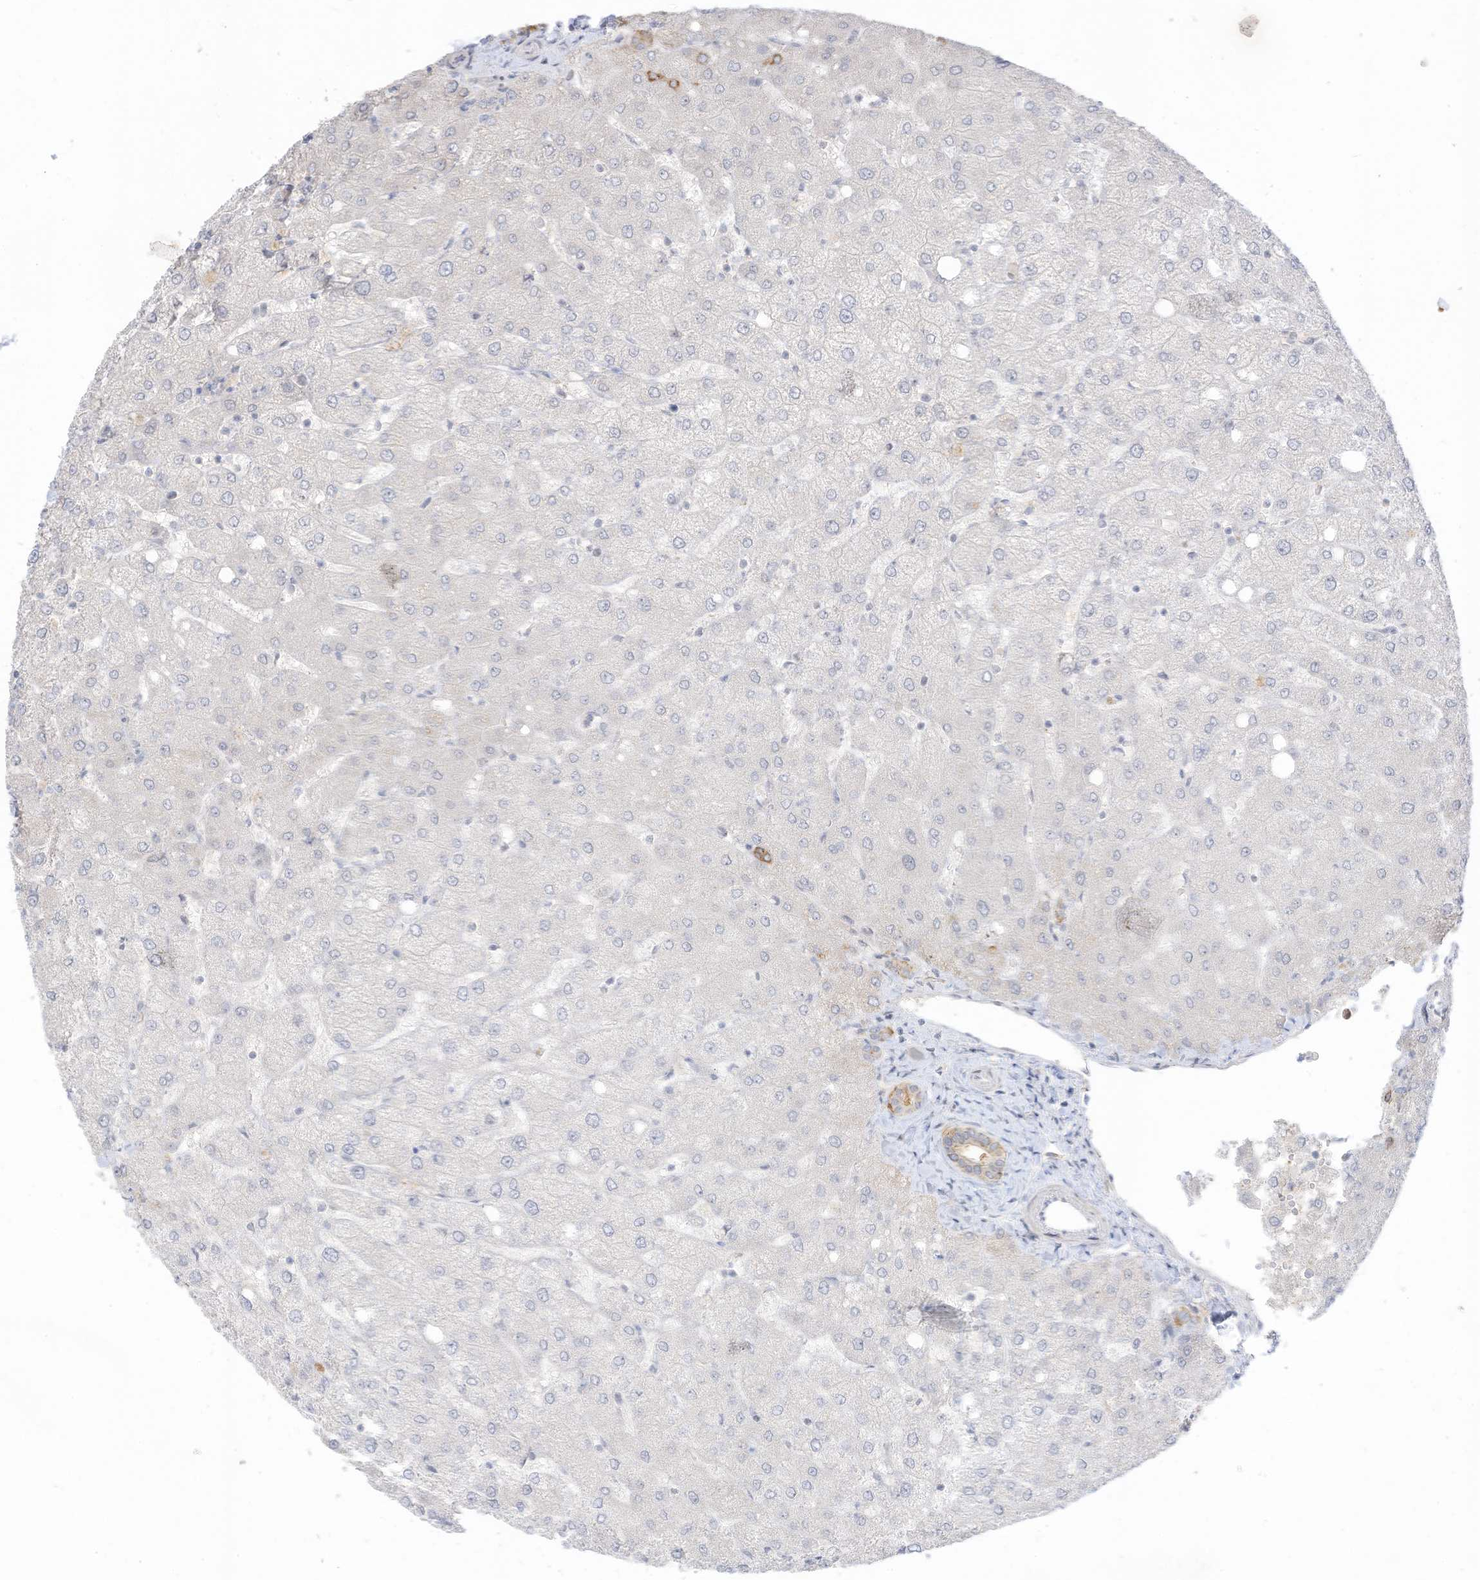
{"staining": {"intensity": "moderate", "quantity": ">75%", "location": "cytoplasmic/membranous"}, "tissue": "liver", "cell_type": "Cholangiocytes", "image_type": "normal", "snomed": [{"axis": "morphology", "description": "Normal tissue, NOS"}, {"axis": "topography", "description": "Liver"}], "caption": "Immunohistochemistry (IHC) image of unremarkable human liver stained for a protein (brown), which demonstrates medium levels of moderate cytoplasmic/membranous positivity in approximately >75% of cholangiocytes.", "gene": "ASPRV1", "patient": {"sex": "female", "age": 54}}